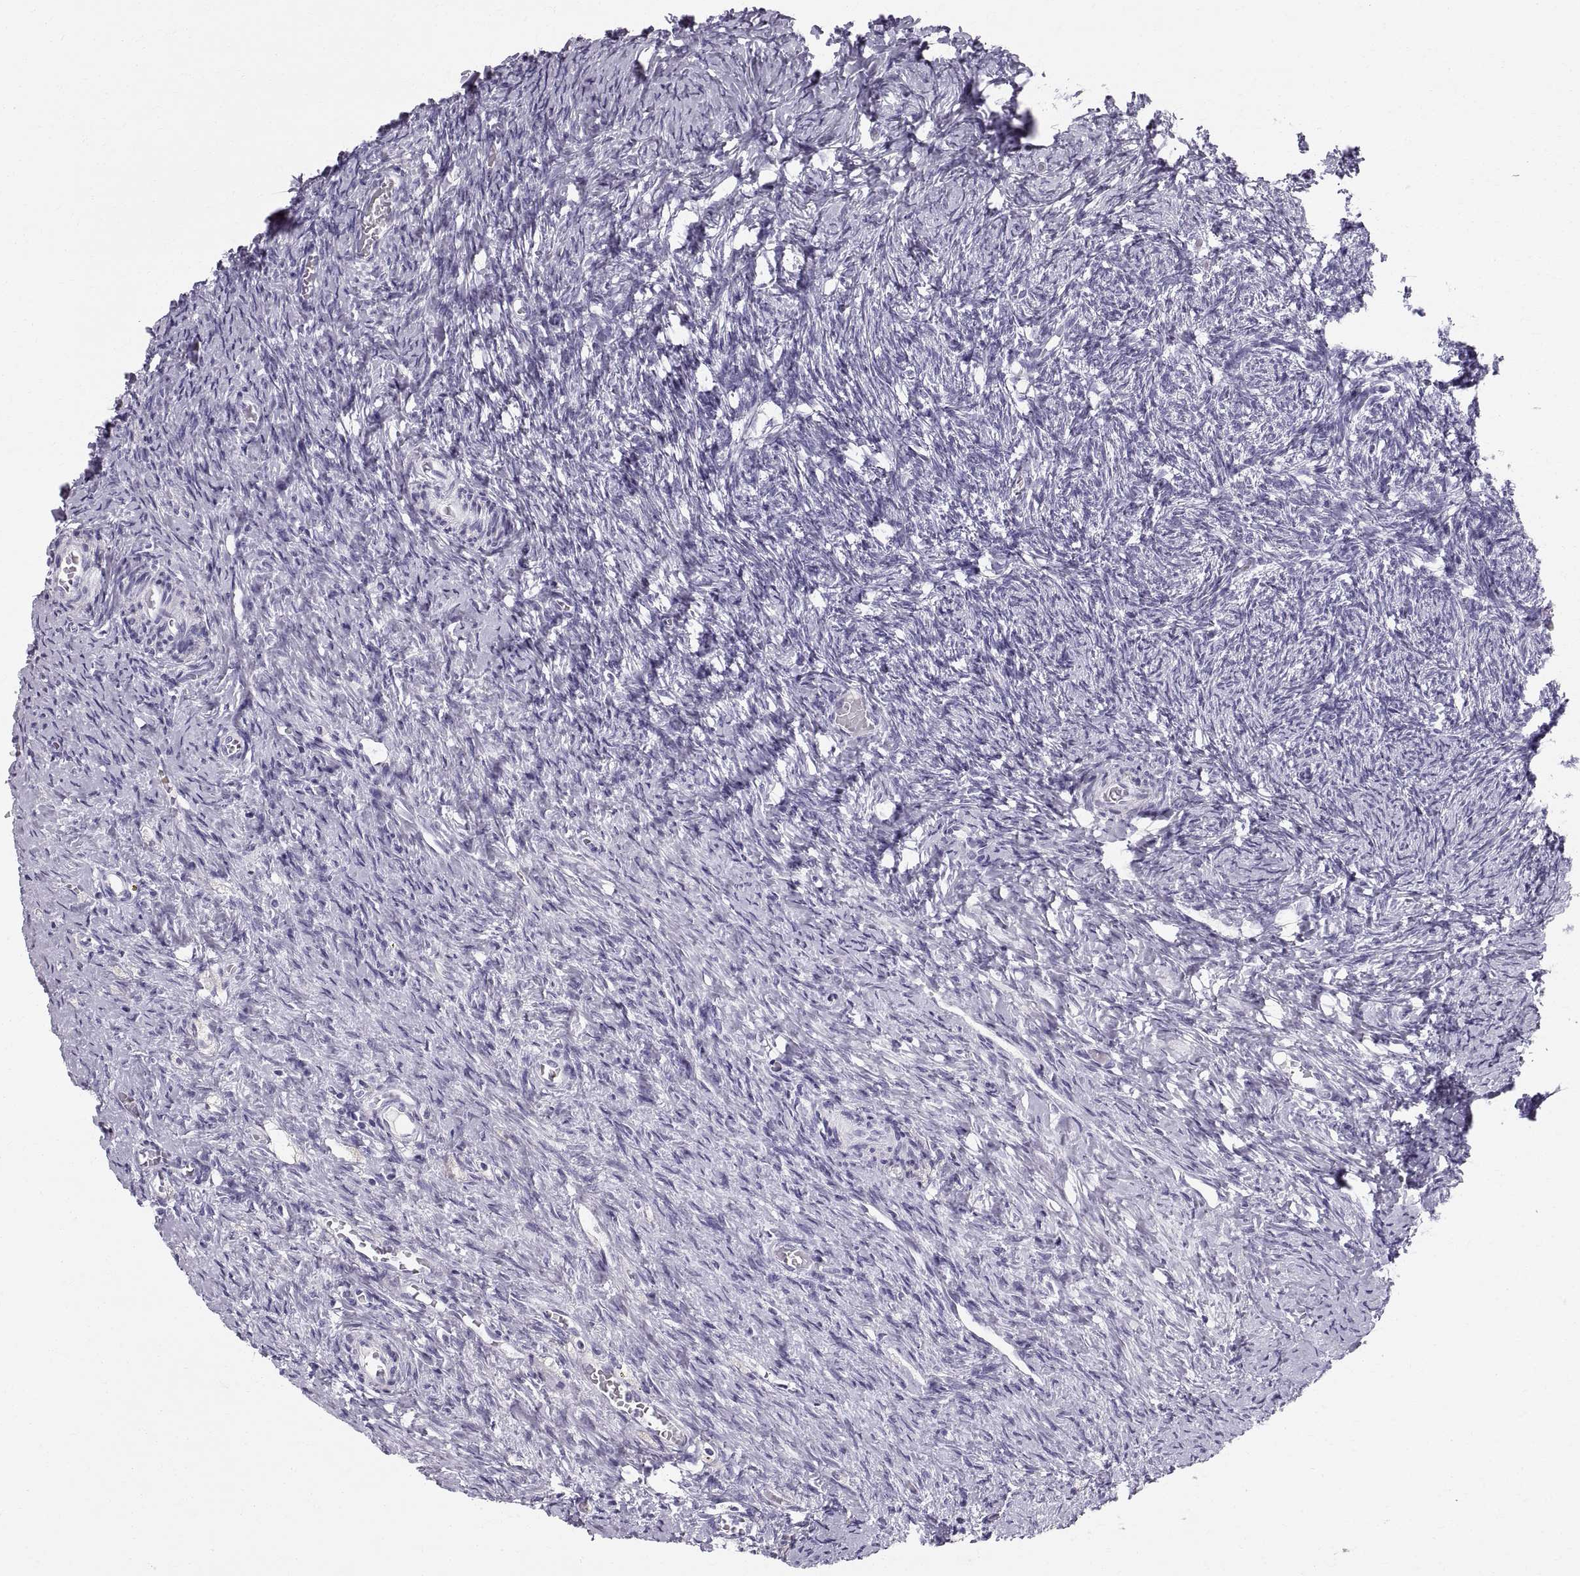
{"staining": {"intensity": "negative", "quantity": "none", "location": "none"}, "tissue": "ovary", "cell_type": "Ovarian stroma cells", "image_type": "normal", "snomed": [{"axis": "morphology", "description": "Normal tissue, NOS"}, {"axis": "topography", "description": "Ovary"}], "caption": "Photomicrograph shows no significant protein positivity in ovarian stroma cells of unremarkable ovary. The staining was performed using DAB (3,3'-diaminobenzidine) to visualize the protein expression in brown, while the nuclei were stained in blue with hematoxylin (Magnification: 20x).", "gene": "SLC22A6", "patient": {"sex": "female", "age": 39}}